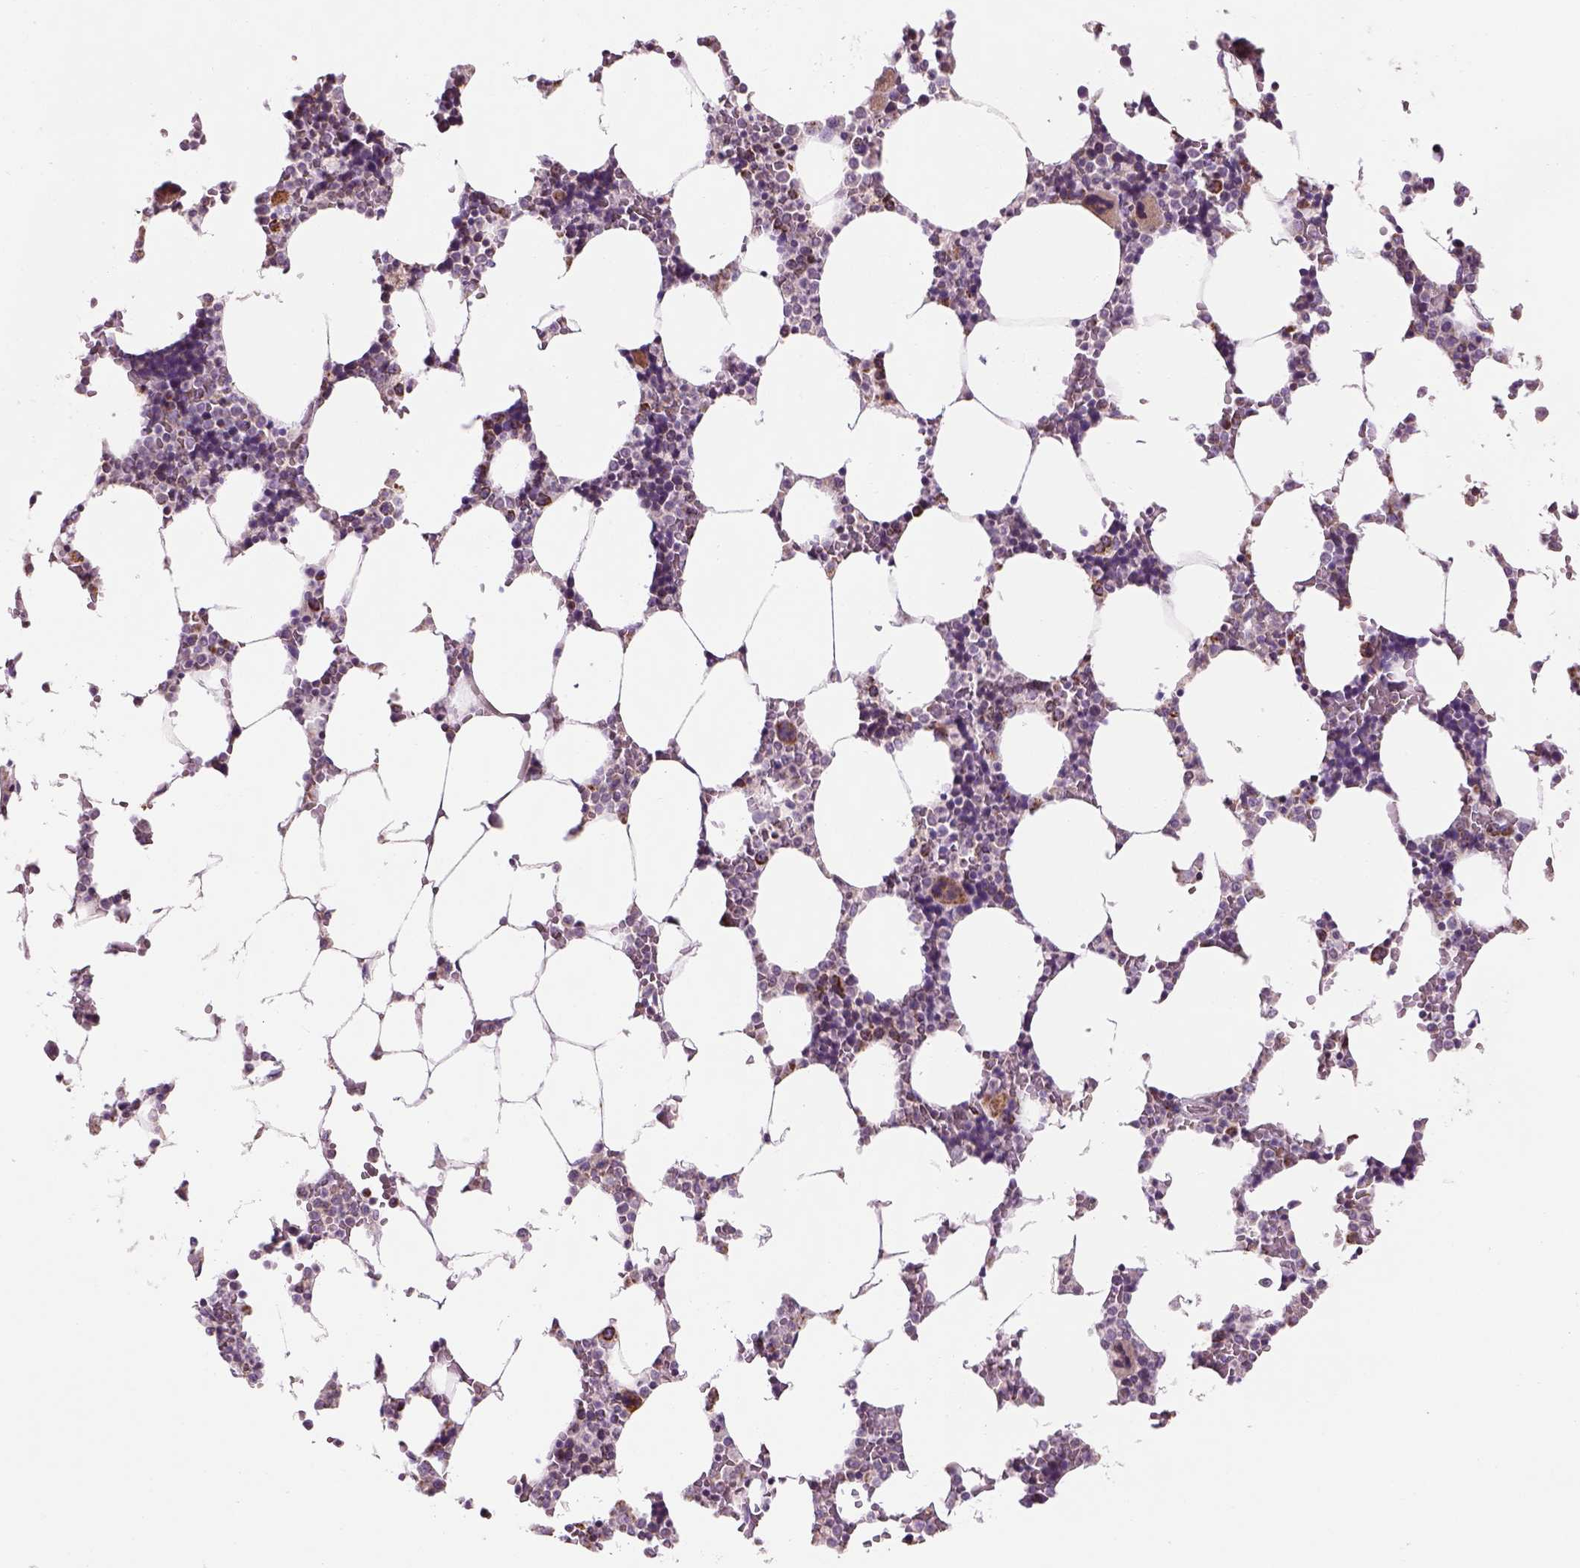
{"staining": {"intensity": "strong", "quantity": "<25%", "location": "cytoplasmic/membranous"}, "tissue": "bone marrow", "cell_type": "Hematopoietic cells", "image_type": "normal", "snomed": [{"axis": "morphology", "description": "Normal tissue, NOS"}, {"axis": "topography", "description": "Bone marrow"}], "caption": "Protein staining by immunohistochemistry reveals strong cytoplasmic/membranous staining in approximately <25% of hematopoietic cells in normal bone marrow. (DAB IHC with brightfield microscopy, high magnification).", "gene": "IFT52", "patient": {"sex": "female", "age": 52}}